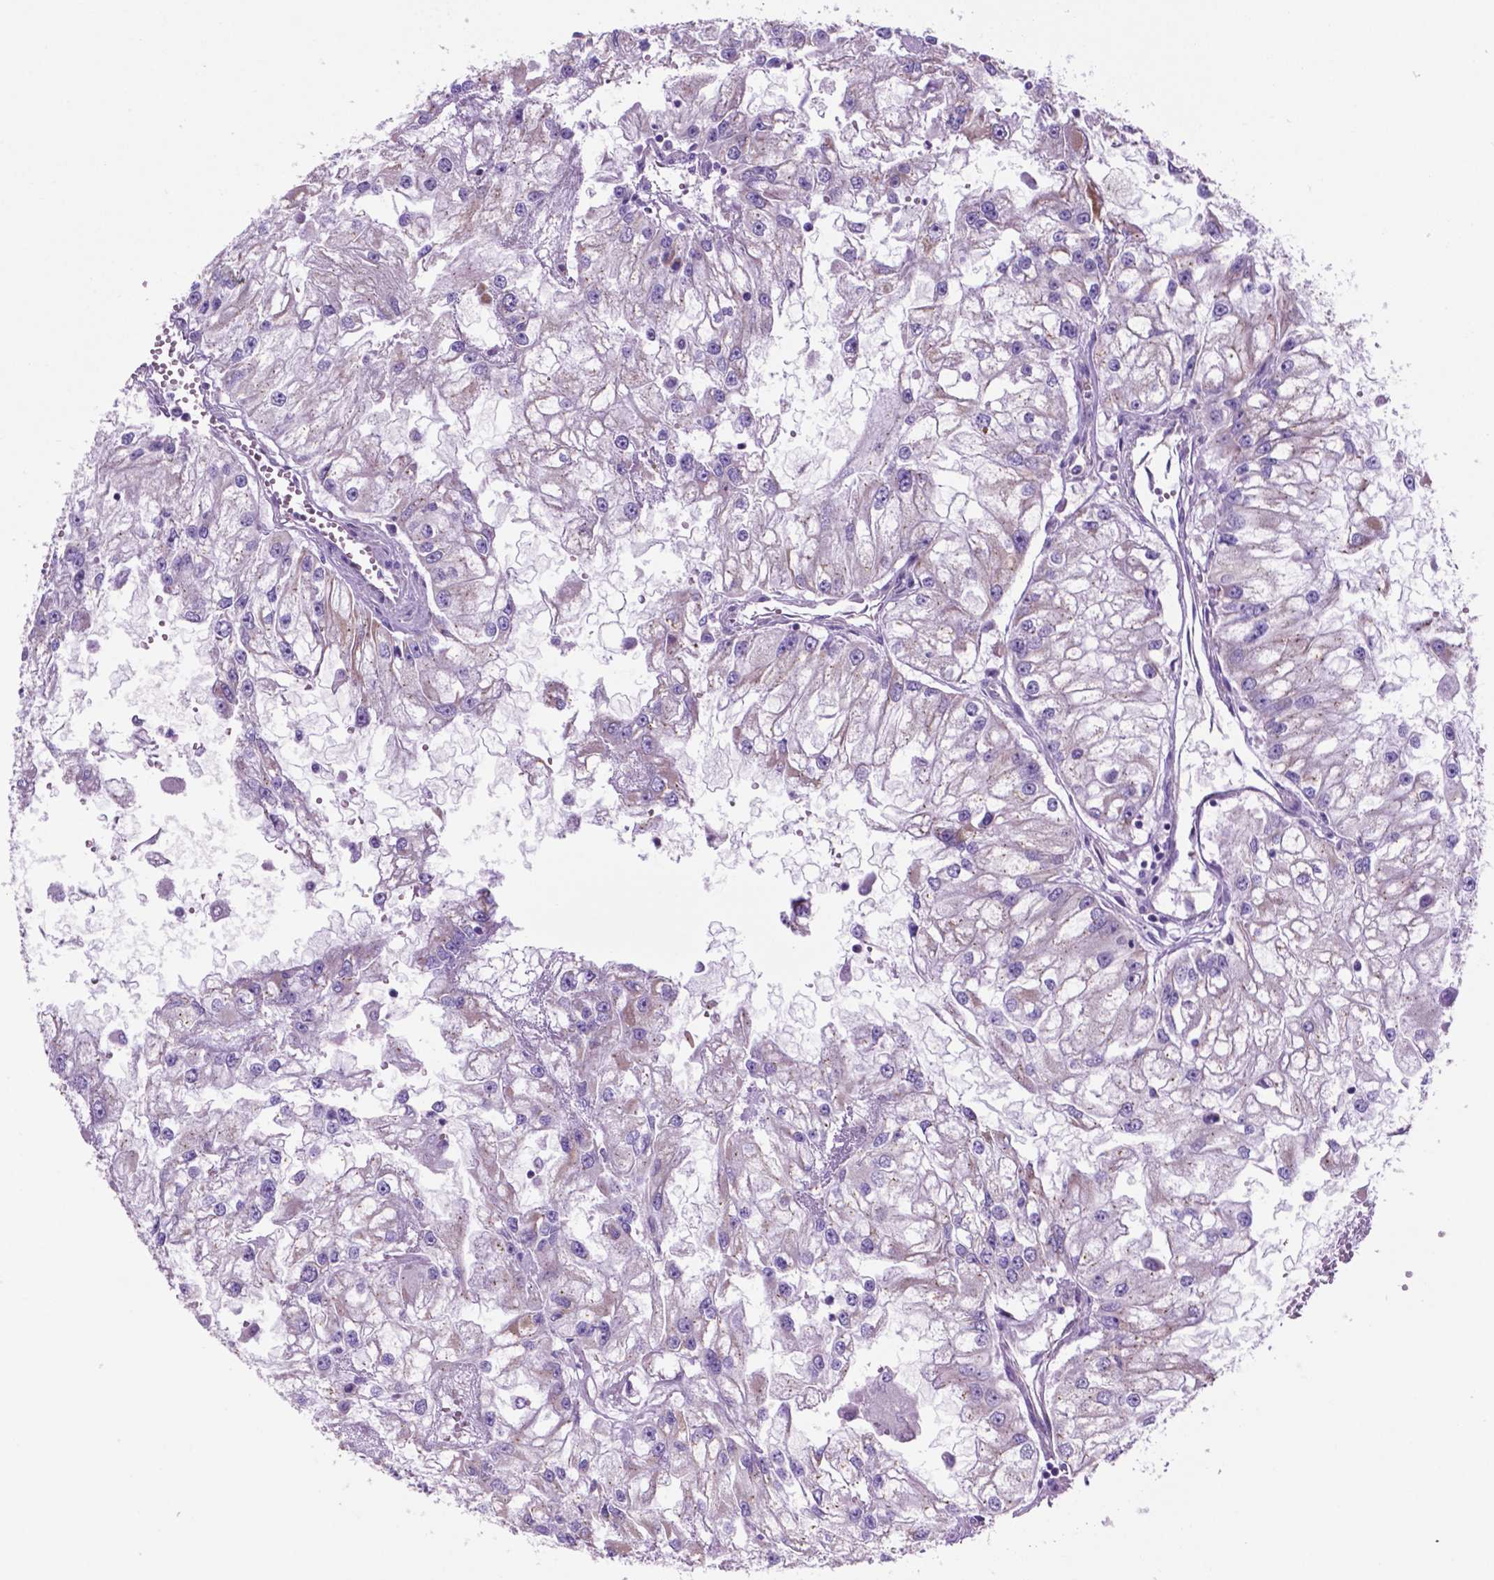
{"staining": {"intensity": "negative", "quantity": "none", "location": "none"}, "tissue": "renal cancer", "cell_type": "Tumor cells", "image_type": "cancer", "snomed": [{"axis": "morphology", "description": "Adenocarcinoma, NOS"}, {"axis": "topography", "description": "Kidney"}], "caption": "Tumor cells are negative for brown protein staining in renal cancer.", "gene": "TMEM121B", "patient": {"sex": "male", "age": 59}}